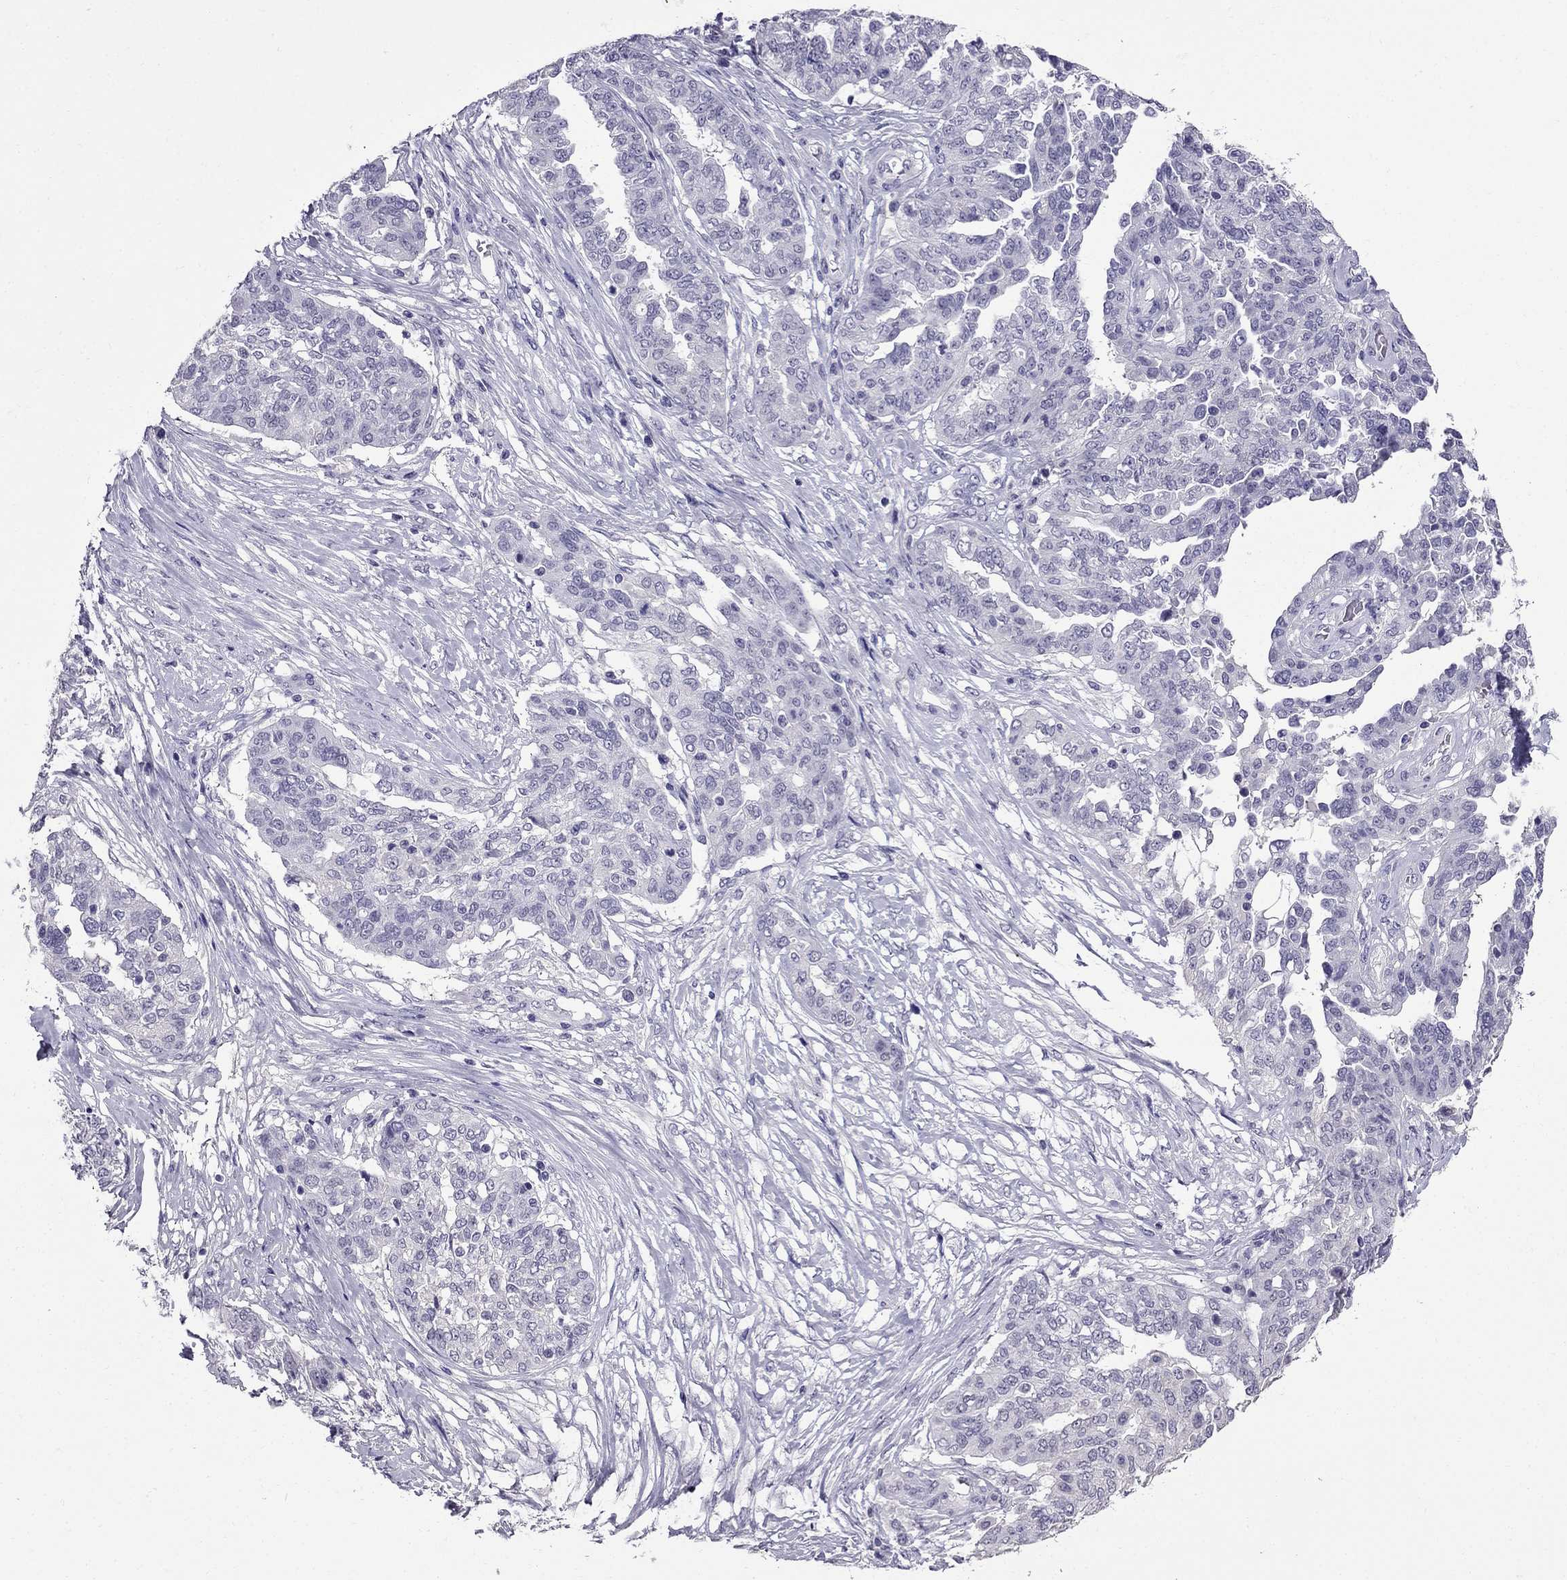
{"staining": {"intensity": "negative", "quantity": "none", "location": "none"}, "tissue": "ovarian cancer", "cell_type": "Tumor cells", "image_type": "cancer", "snomed": [{"axis": "morphology", "description": "Cystadenocarcinoma, serous, NOS"}, {"axis": "topography", "description": "Ovary"}], "caption": "Immunohistochemistry image of neoplastic tissue: human serous cystadenocarcinoma (ovarian) stained with DAB demonstrates no significant protein staining in tumor cells.", "gene": "OLFM4", "patient": {"sex": "female", "age": 67}}